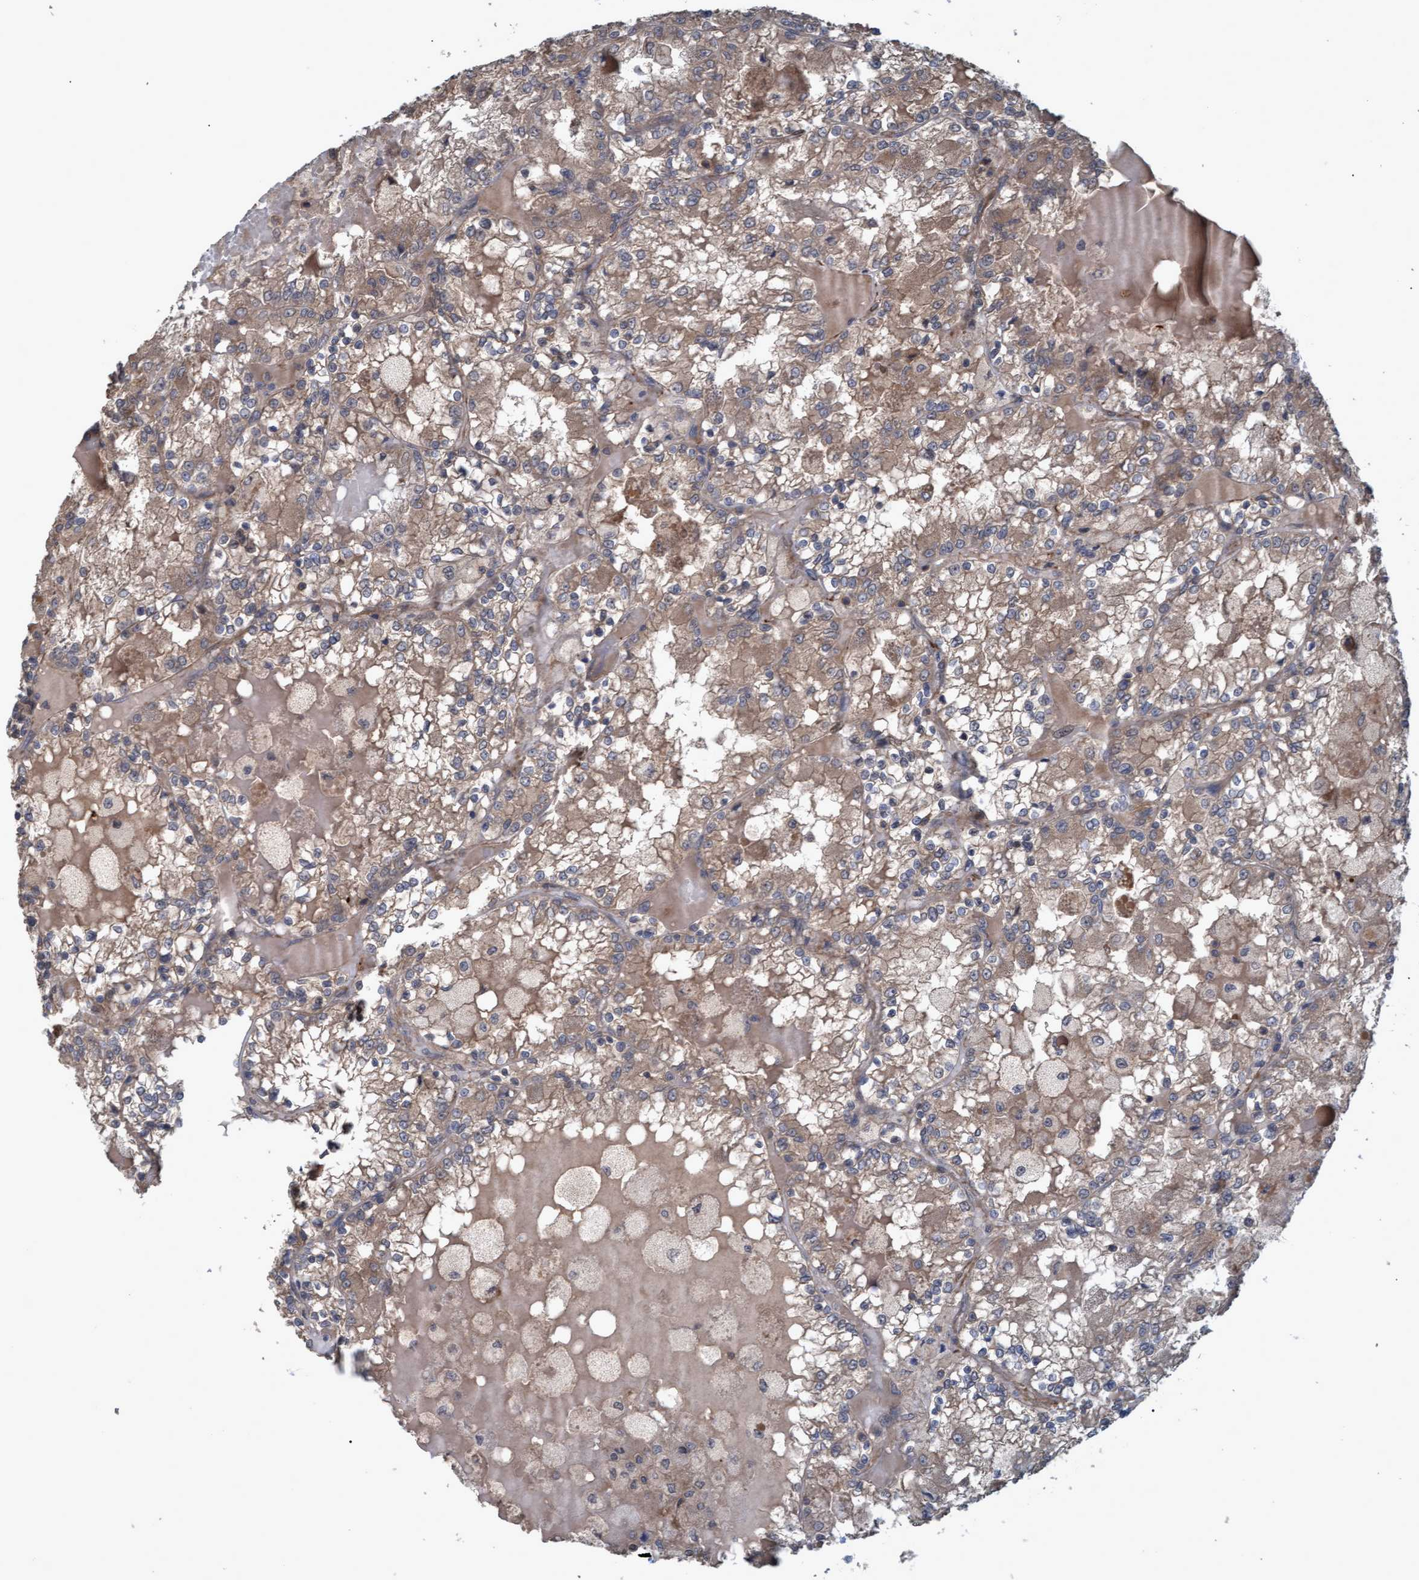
{"staining": {"intensity": "moderate", "quantity": ">75%", "location": "cytoplasmic/membranous"}, "tissue": "renal cancer", "cell_type": "Tumor cells", "image_type": "cancer", "snomed": [{"axis": "morphology", "description": "Adenocarcinoma, NOS"}, {"axis": "topography", "description": "Kidney"}], "caption": "An image of renal adenocarcinoma stained for a protein shows moderate cytoplasmic/membranous brown staining in tumor cells.", "gene": "GGT6", "patient": {"sex": "female", "age": 56}}